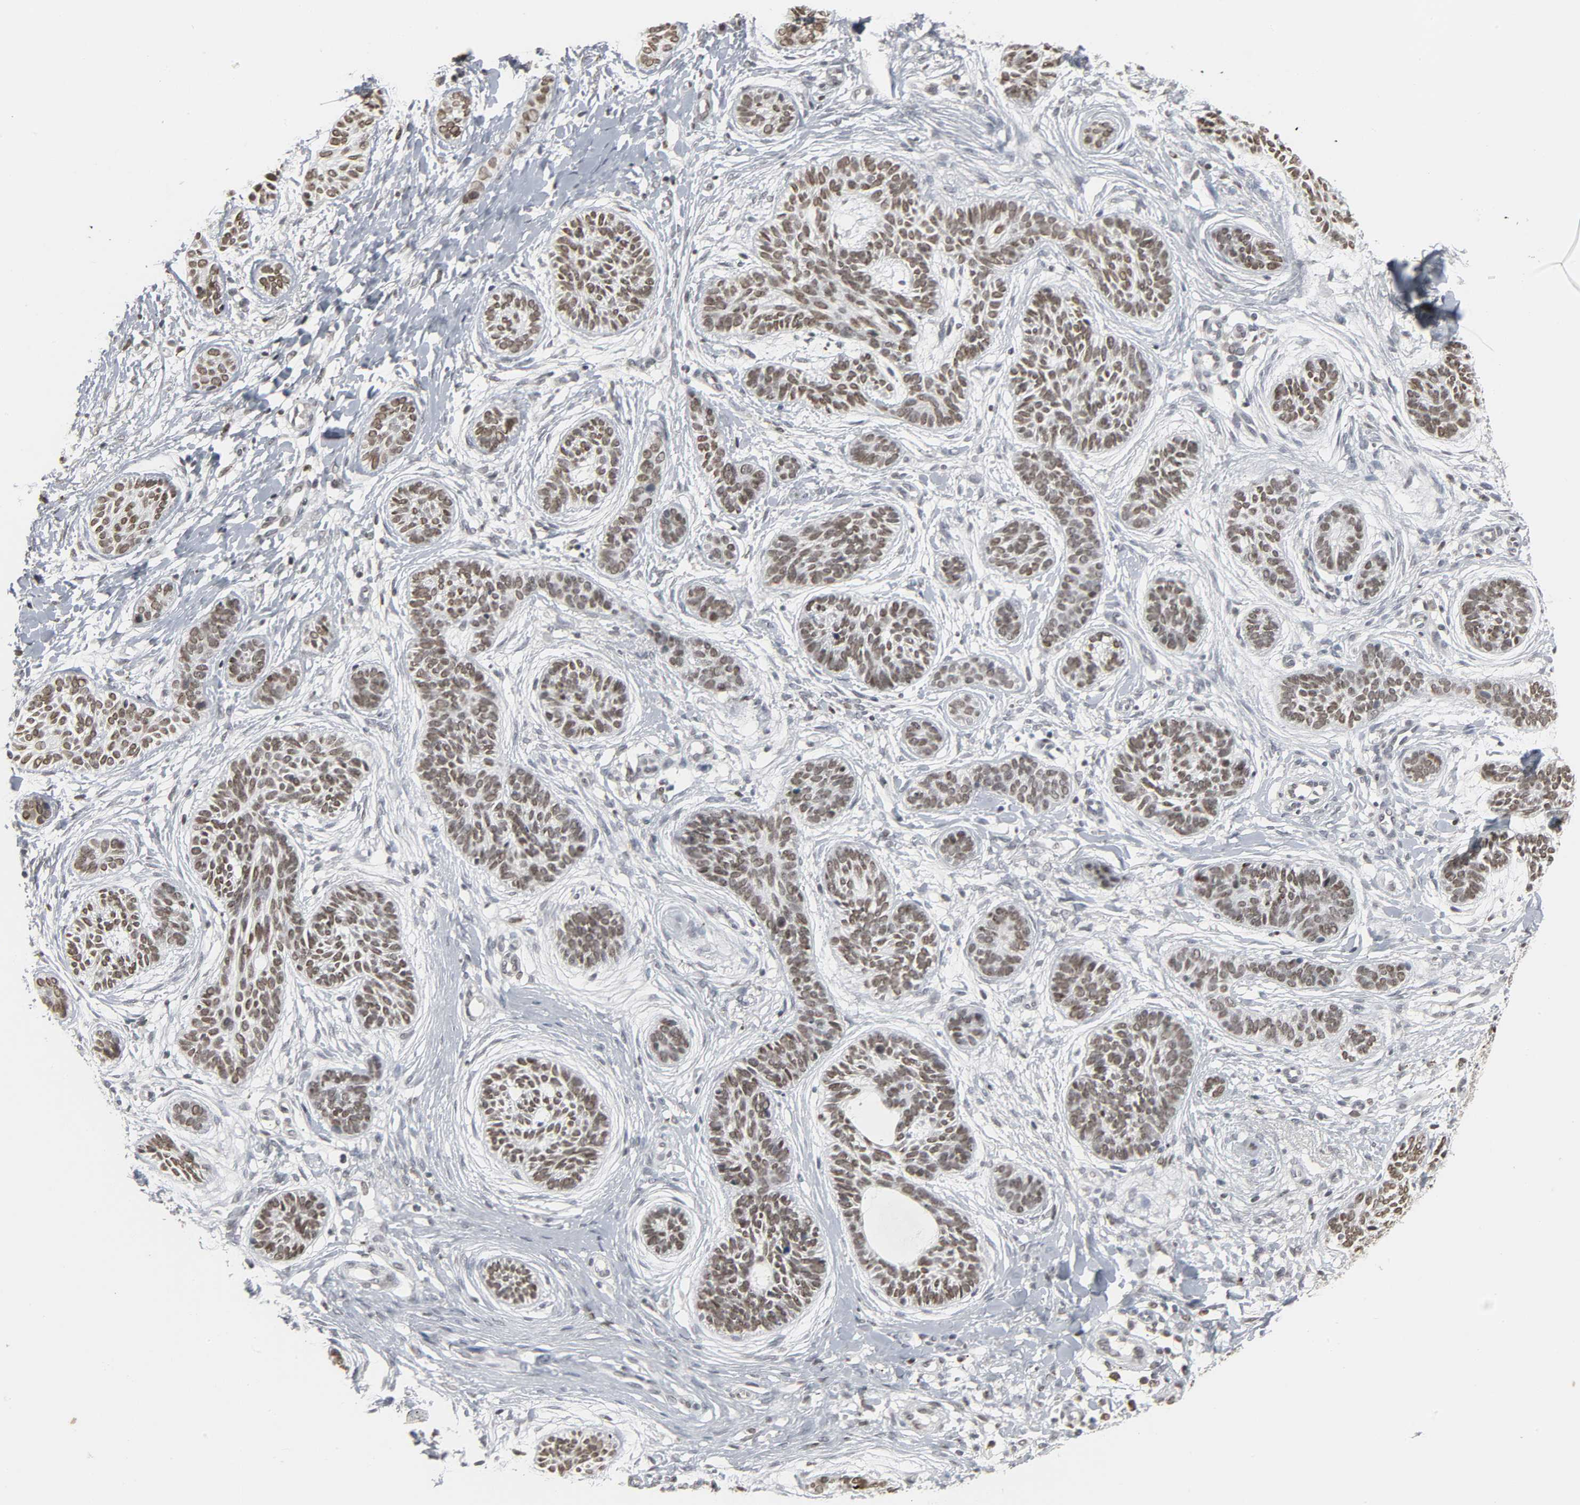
{"staining": {"intensity": "weak", "quantity": ">75%", "location": "nuclear"}, "tissue": "skin cancer", "cell_type": "Tumor cells", "image_type": "cancer", "snomed": [{"axis": "morphology", "description": "Normal tissue, NOS"}, {"axis": "morphology", "description": "Basal cell carcinoma"}, {"axis": "topography", "description": "Skin"}], "caption": "A photomicrograph showing weak nuclear staining in about >75% of tumor cells in skin basal cell carcinoma, as visualized by brown immunohistochemical staining.", "gene": "DAZAP1", "patient": {"sex": "male", "age": 63}}